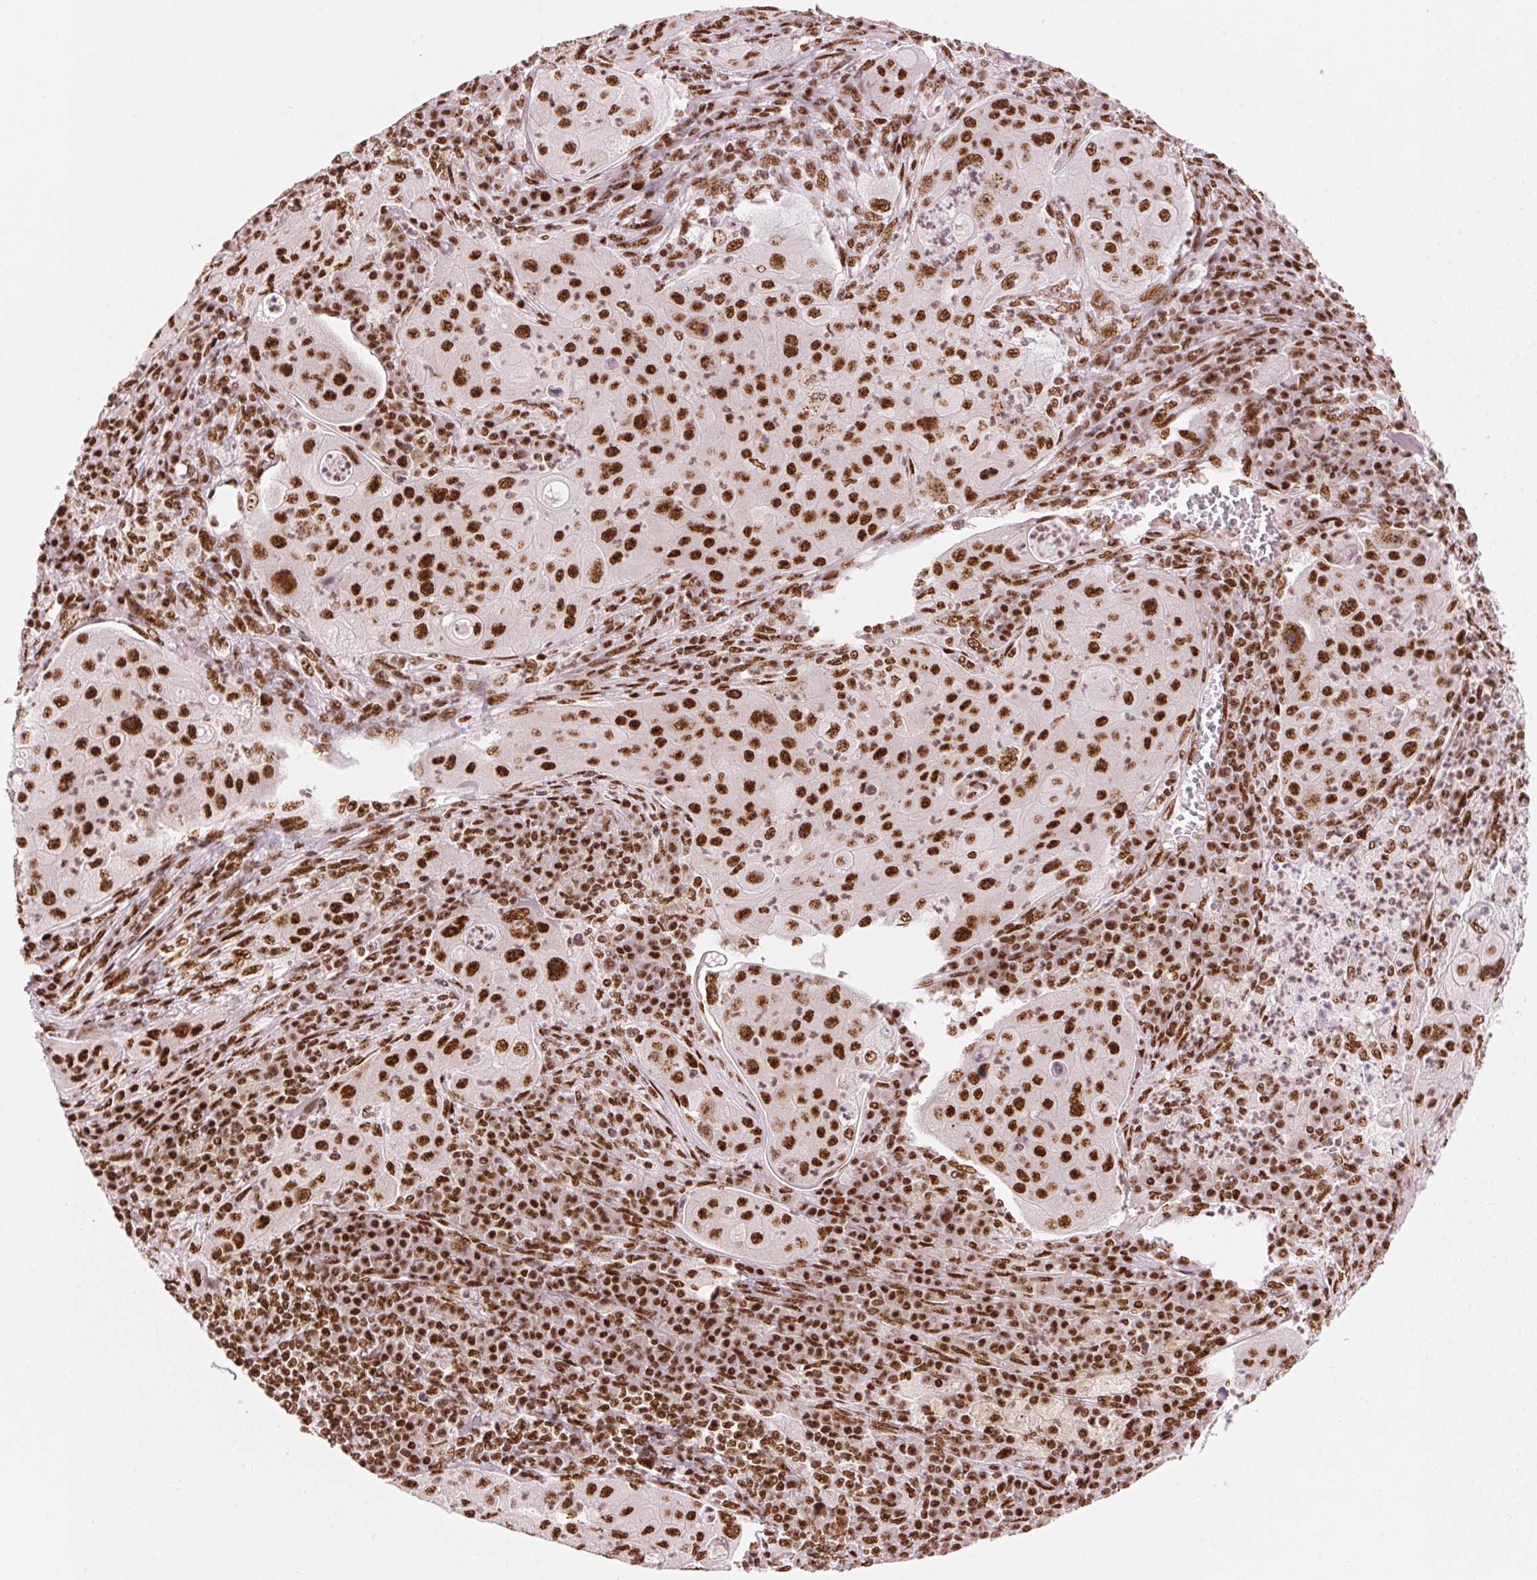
{"staining": {"intensity": "strong", "quantity": ">75%", "location": "nuclear"}, "tissue": "lung cancer", "cell_type": "Tumor cells", "image_type": "cancer", "snomed": [{"axis": "morphology", "description": "Squamous cell carcinoma, NOS"}, {"axis": "topography", "description": "Lung"}], "caption": "Strong nuclear protein staining is present in about >75% of tumor cells in lung cancer.", "gene": "NXF1", "patient": {"sex": "female", "age": 59}}